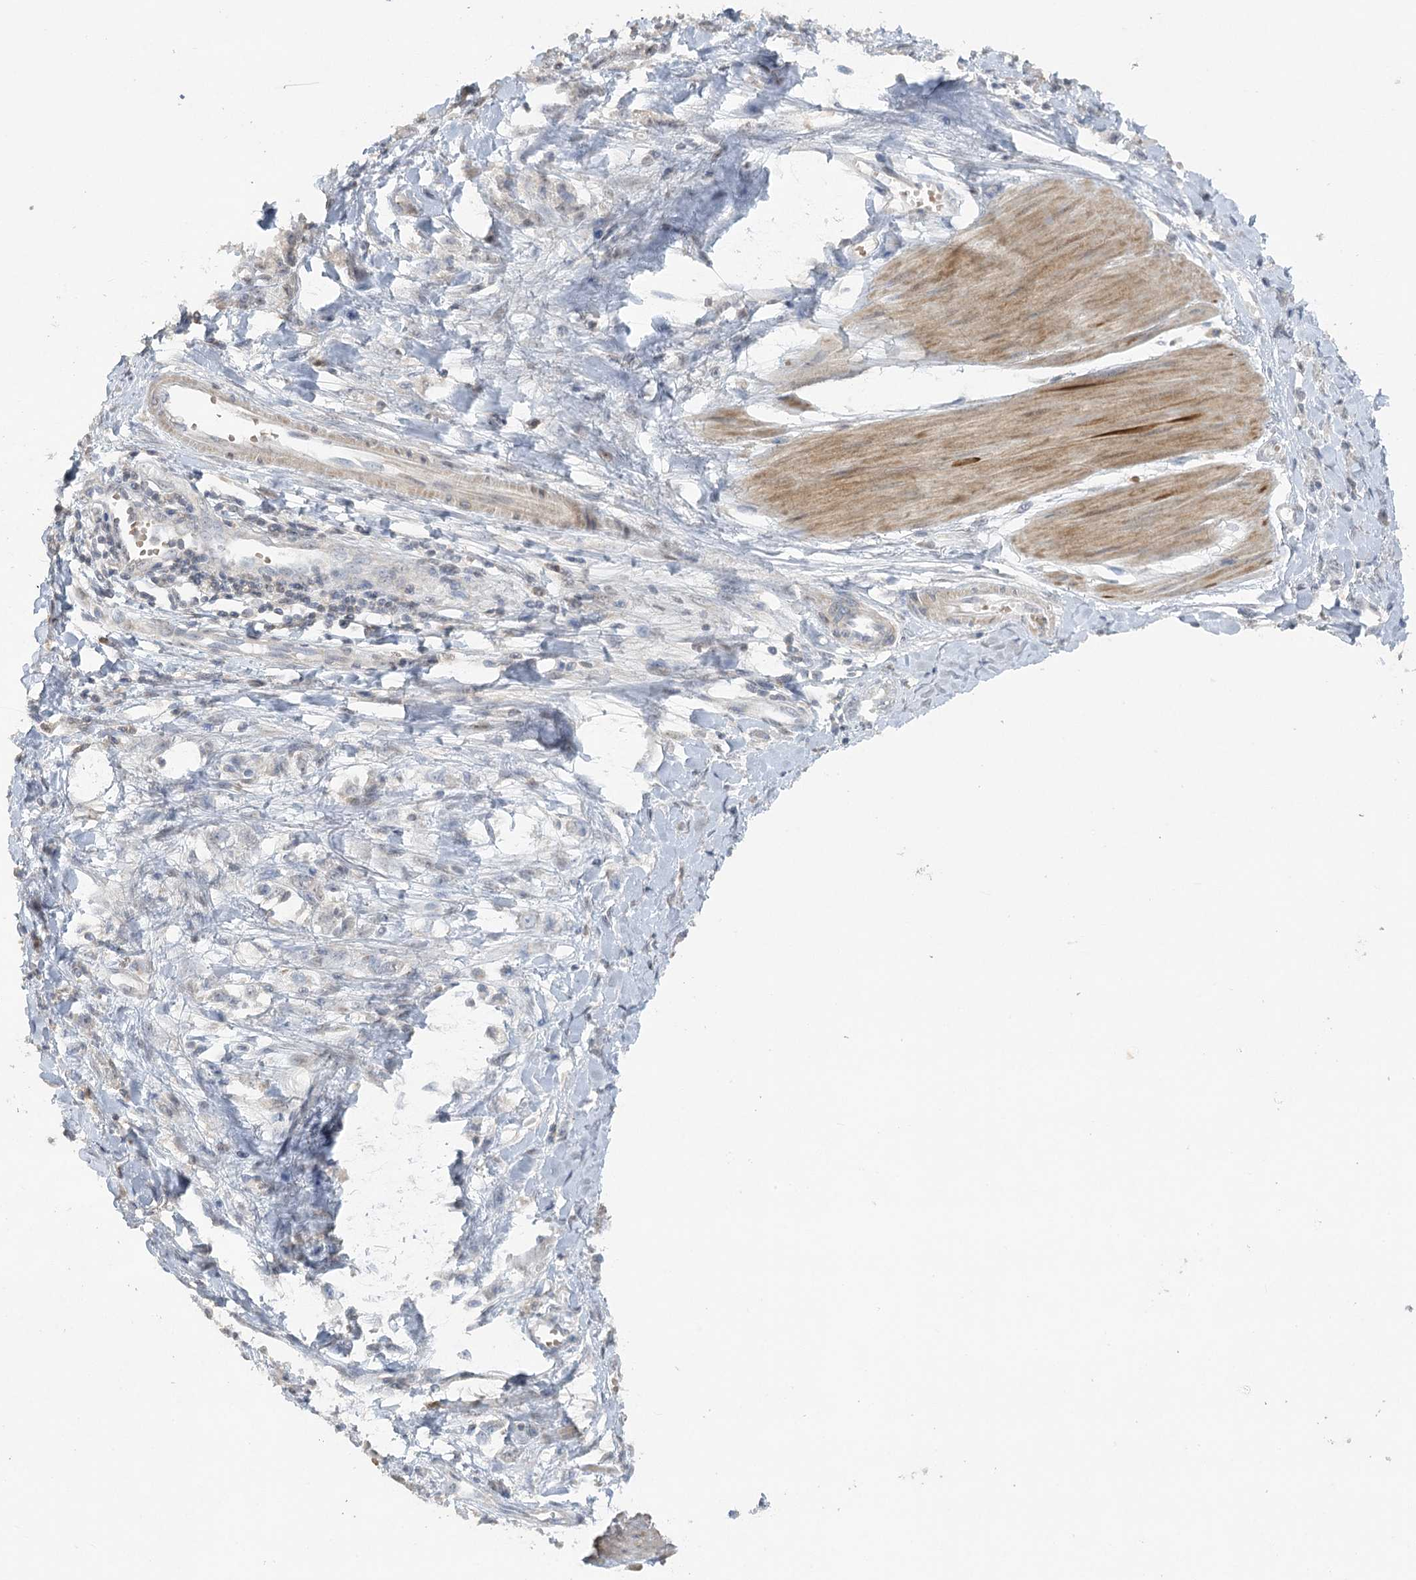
{"staining": {"intensity": "negative", "quantity": "none", "location": "none"}, "tissue": "stomach cancer", "cell_type": "Tumor cells", "image_type": "cancer", "snomed": [{"axis": "morphology", "description": "Adenocarcinoma, NOS"}, {"axis": "topography", "description": "Stomach"}], "caption": "An immunohistochemistry (IHC) micrograph of stomach cancer (adenocarcinoma) is shown. There is no staining in tumor cells of stomach cancer (adenocarcinoma).", "gene": "TRAF3IP1", "patient": {"sex": "female", "age": 76}}